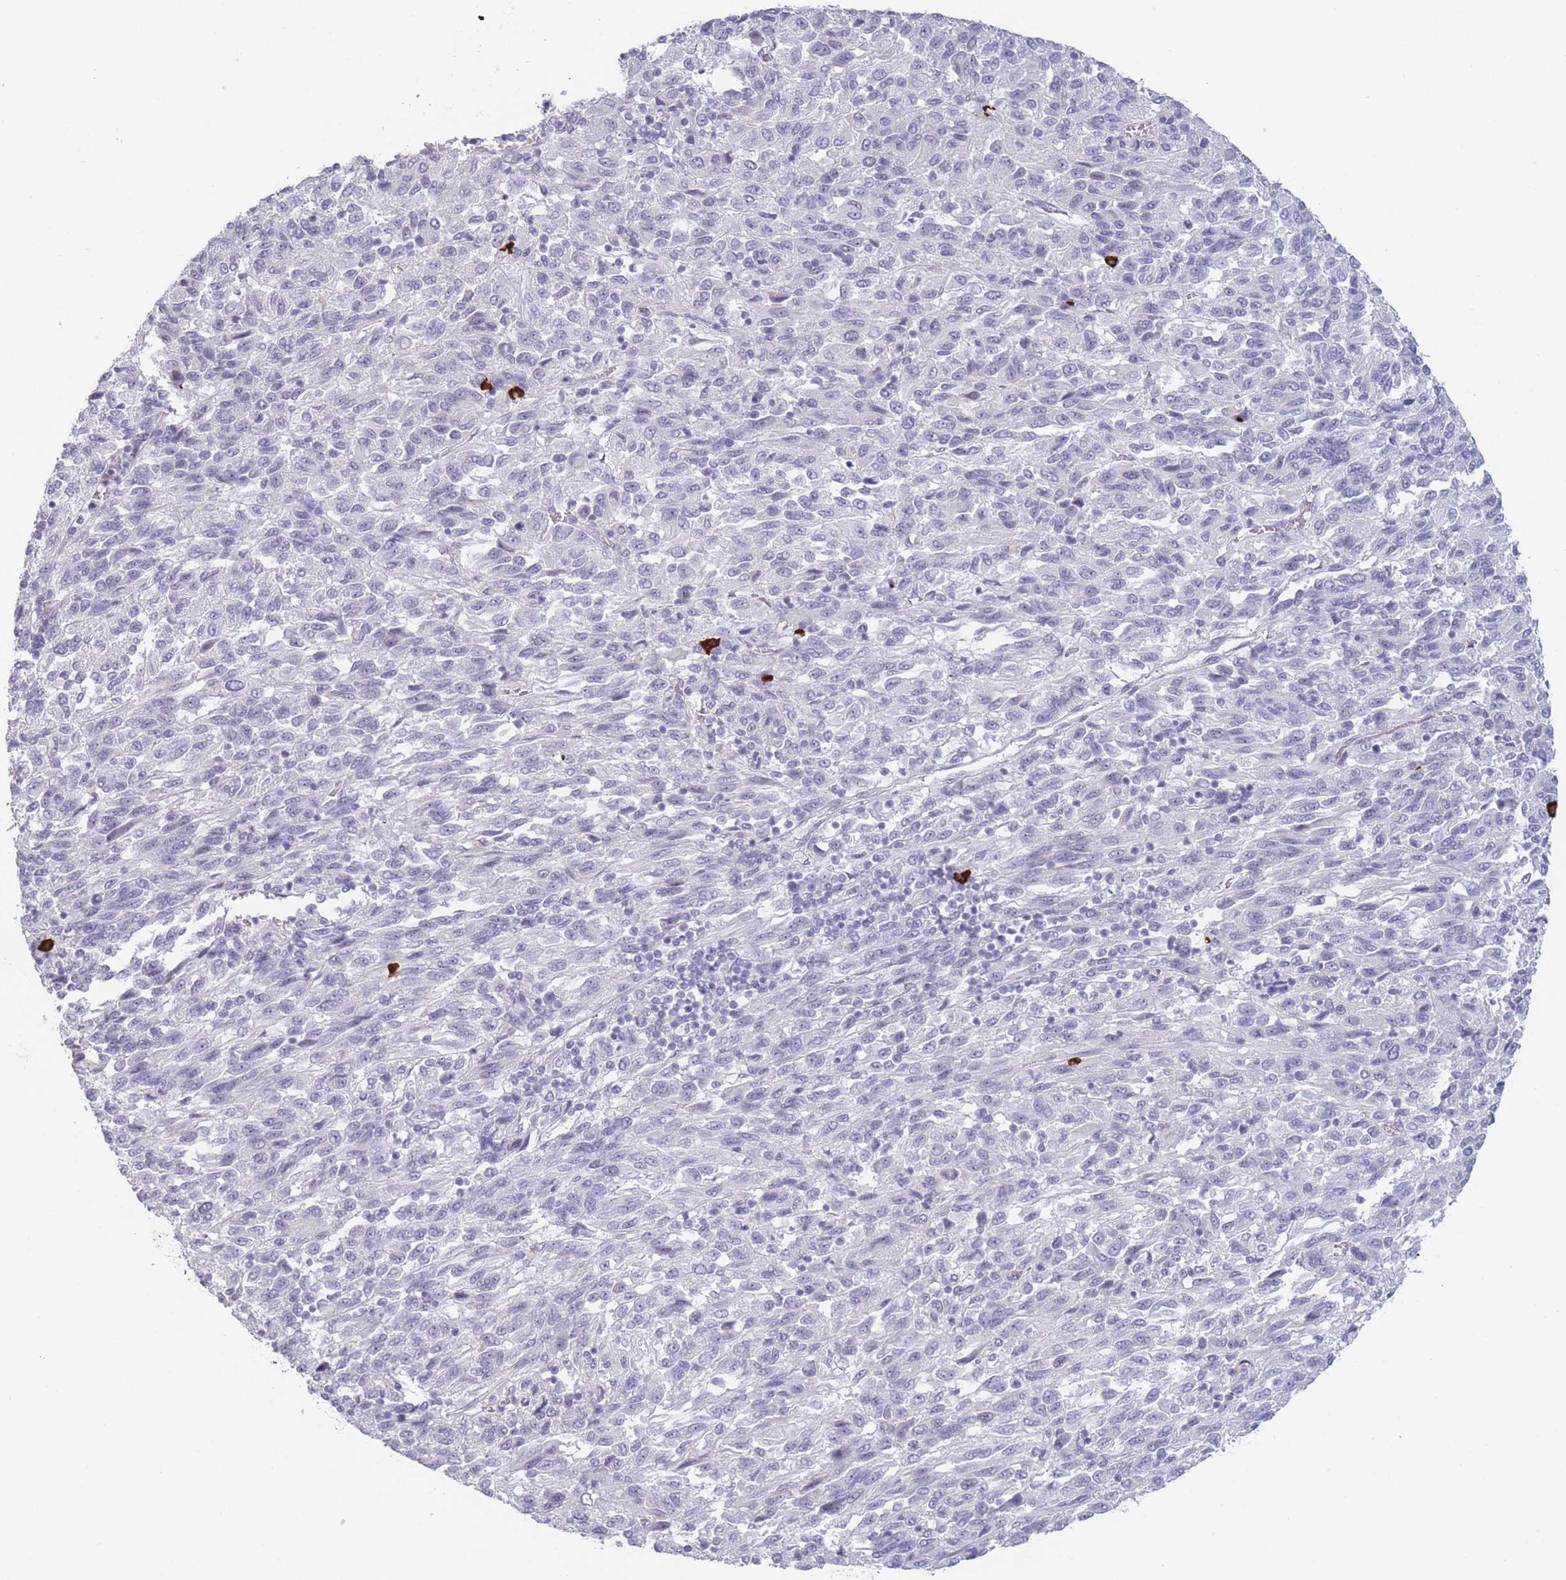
{"staining": {"intensity": "negative", "quantity": "none", "location": "none"}, "tissue": "melanoma", "cell_type": "Tumor cells", "image_type": "cancer", "snomed": [{"axis": "morphology", "description": "Malignant melanoma, Metastatic site"}, {"axis": "topography", "description": "Lung"}], "caption": "DAB immunohistochemical staining of malignant melanoma (metastatic site) displays no significant expression in tumor cells. (DAB (3,3'-diaminobenzidine) immunohistochemistry (IHC) with hematoxylin counter stain).", "gene": "PLEKHG2", "patient": {"sex": "male", "age": 64}}